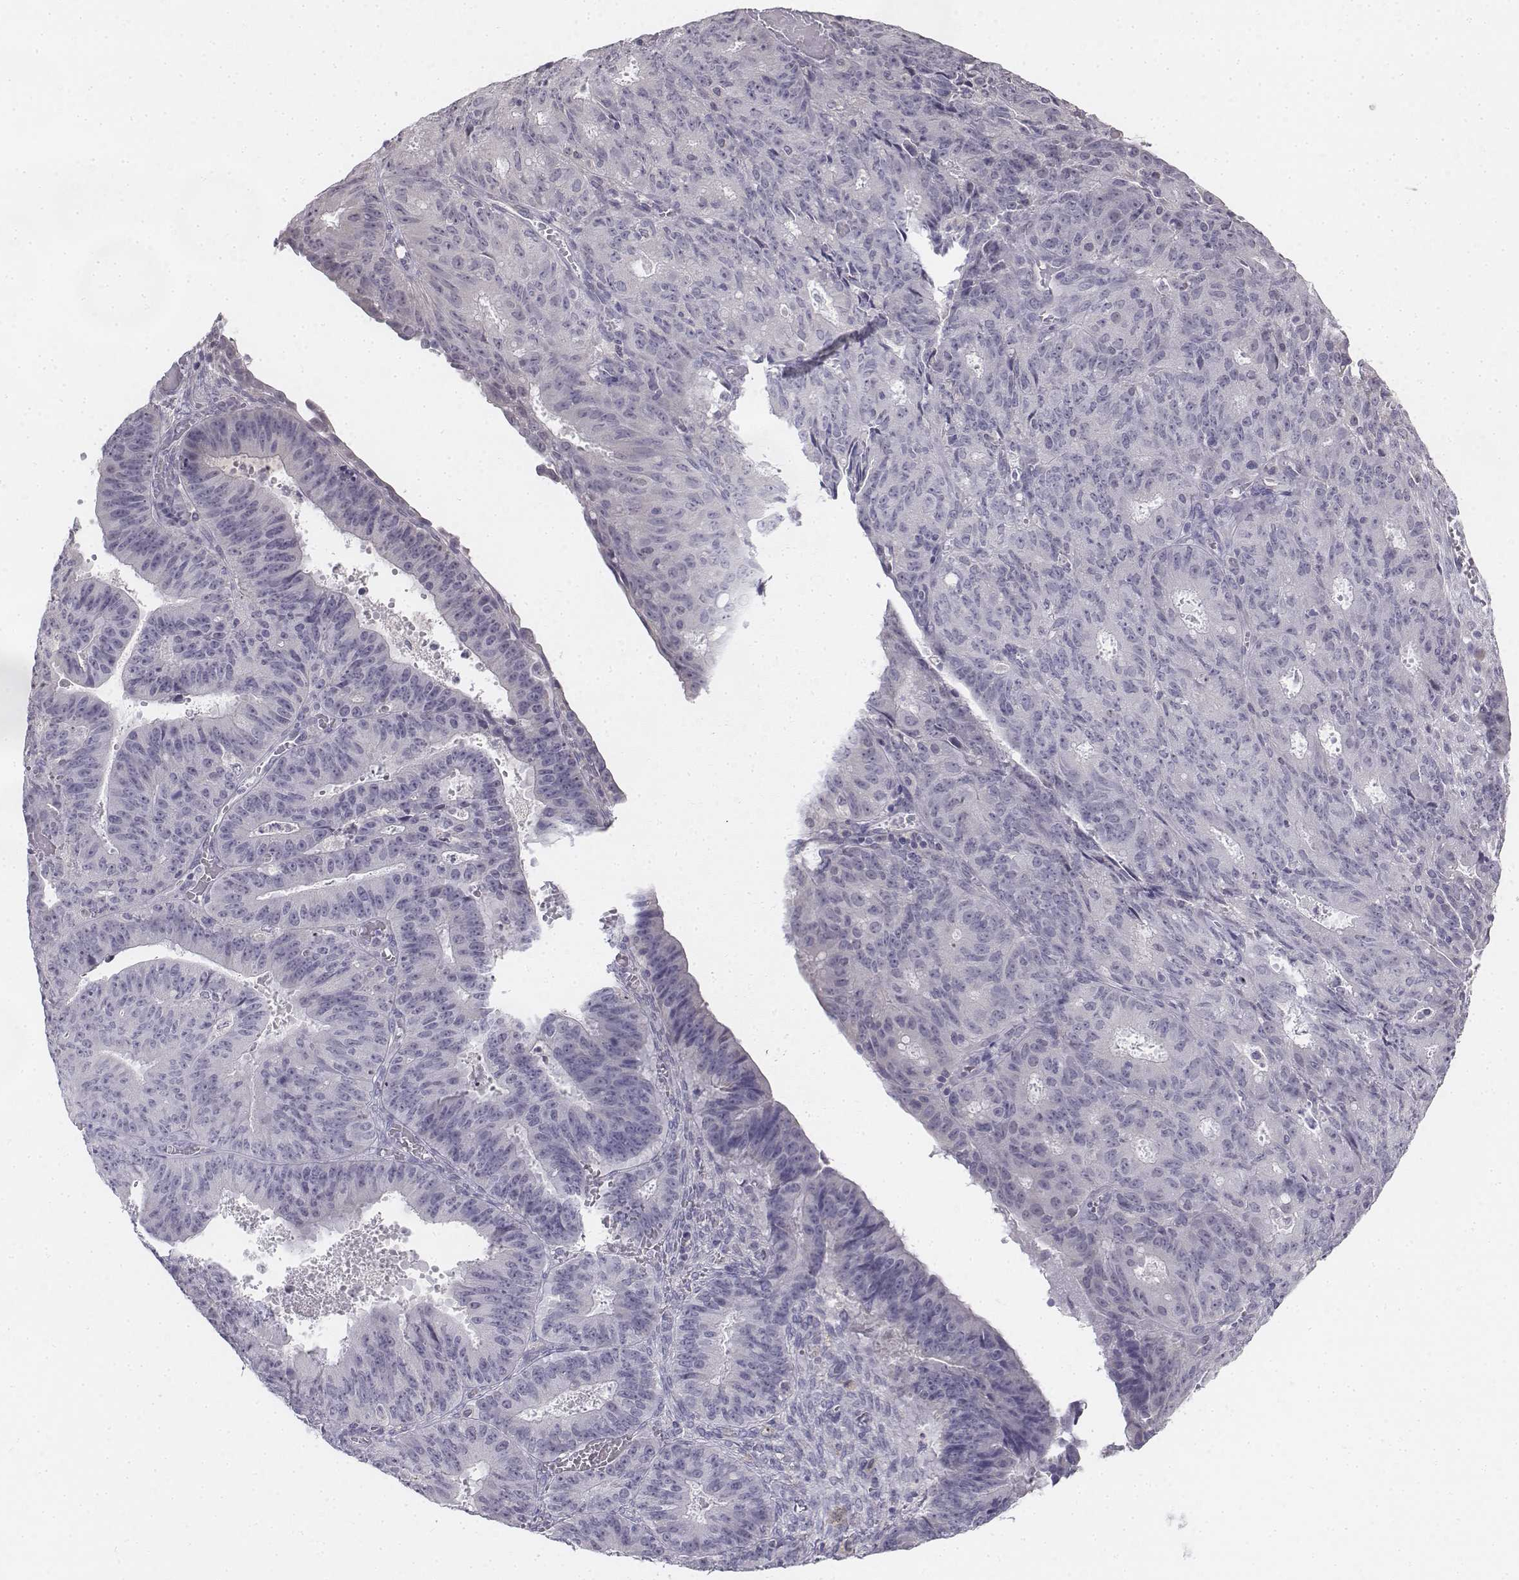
{"staining": {"intensity": "negative", "quantity": "none", "location": "none"}, "tissue": "ovarian cancer", "cell_type": "Tumor cells", "image_type": "cancer", "snomed": [{"axis": "morphology", "description": "Carcinoma, endometroid"}, {"axis": "topography", "description": "Ovary"}], "caption": "An IHC micrograph of ovarian endometroid carcinoma is shown. There is no staining in tumor cells of ovarian endometroid carcinoma.", "gene": "PENK", "patient": {"sex": "female", "age": 42}}